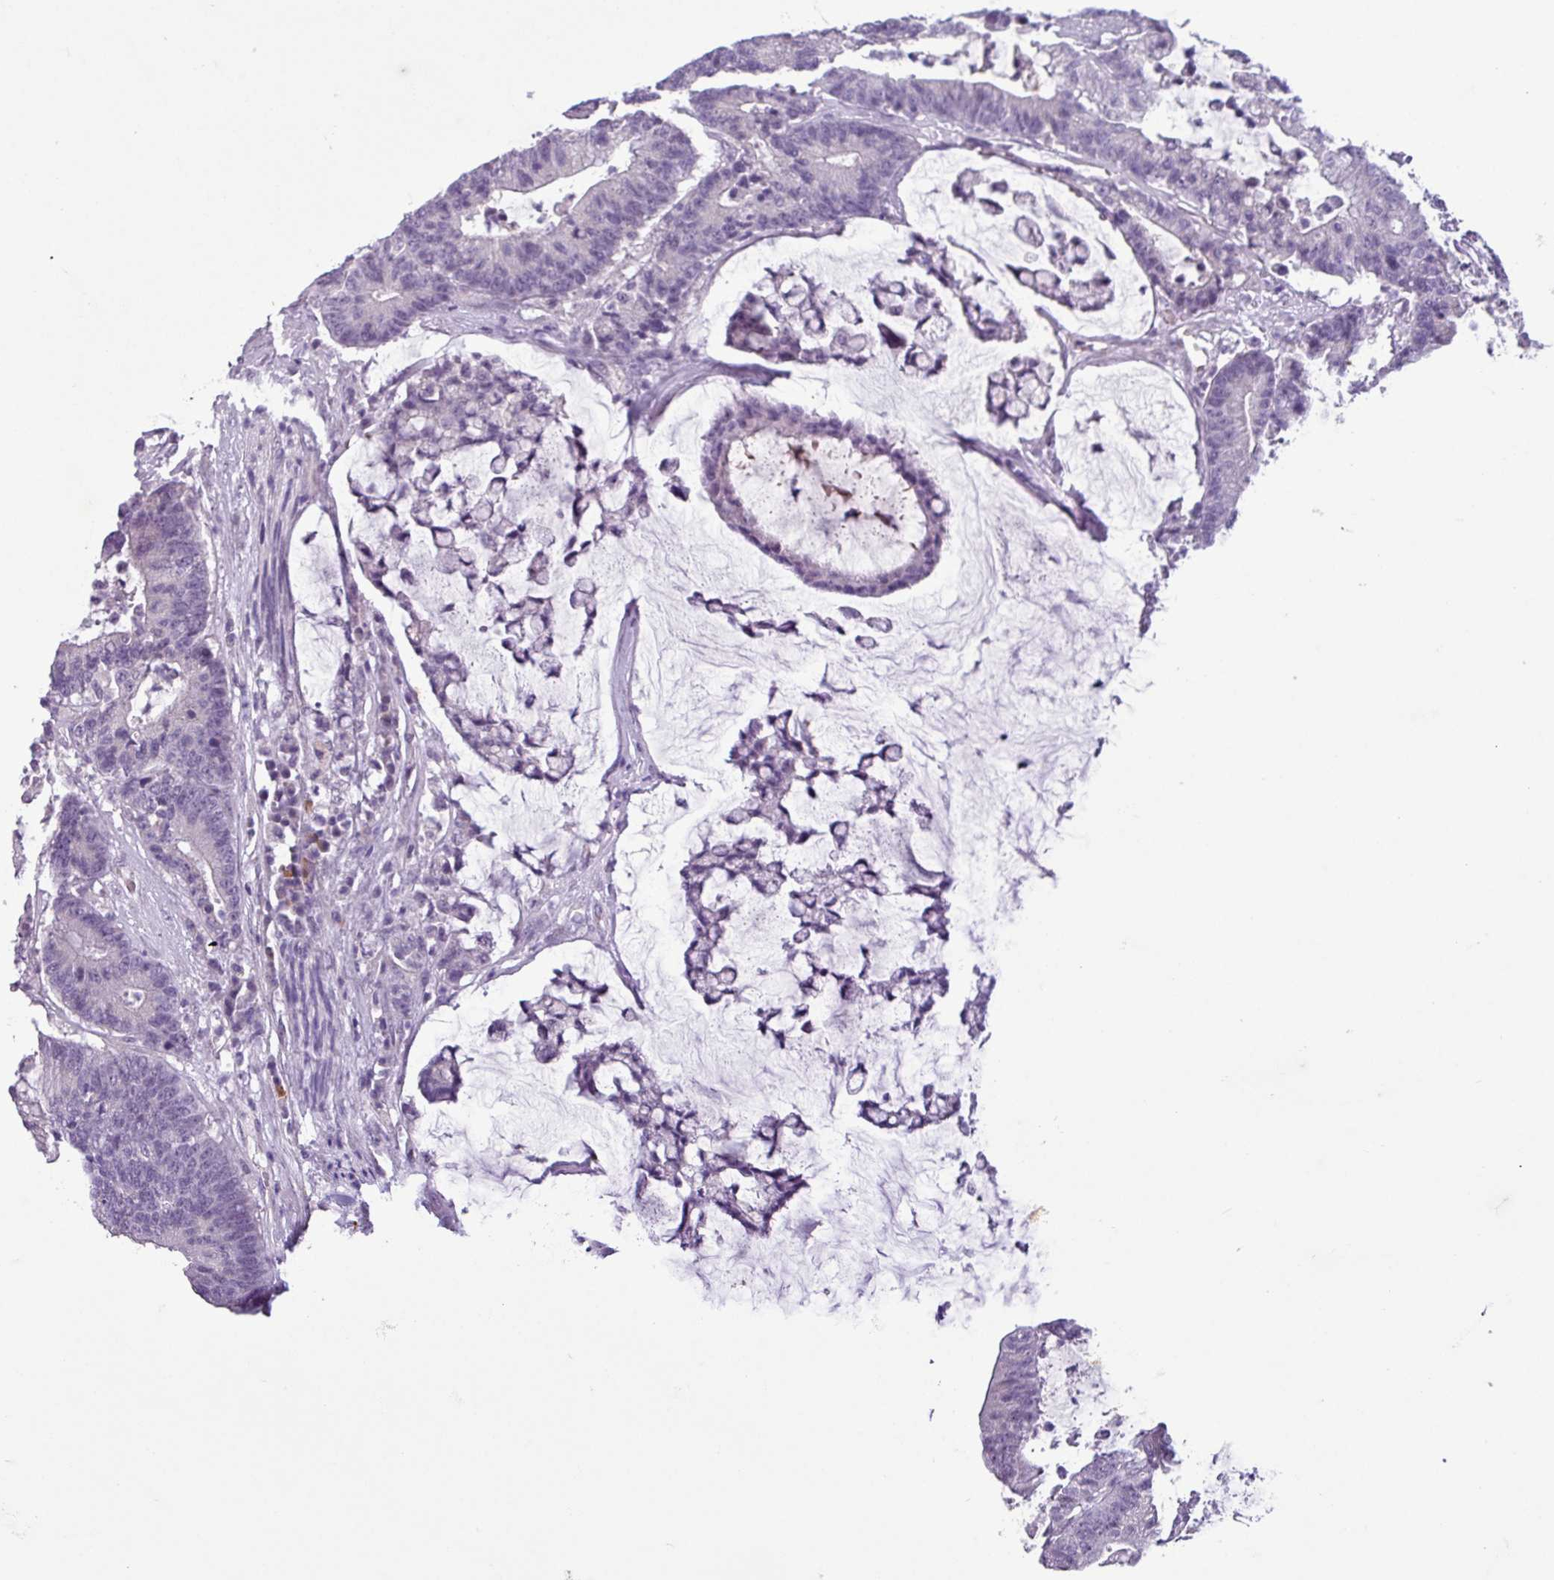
{"staining": {"intensity": "negative", "quantity": "none", "location": "none"}, "tissue": "colorectal cancer", "cell_type": "Tumor cells", "image_type": "cancer", "snomed": [{"axis": "morphology", "description": "Adenocarcinoma, NOS"}, {"axis": "topography", "description": "Colon"}], "caption": "Tumor cells are negative for brown protein staining in colorectal cancer (adenocarcinoma).", "gene": "C9orf24", "patient": {"sex": "female", "age": 84}}